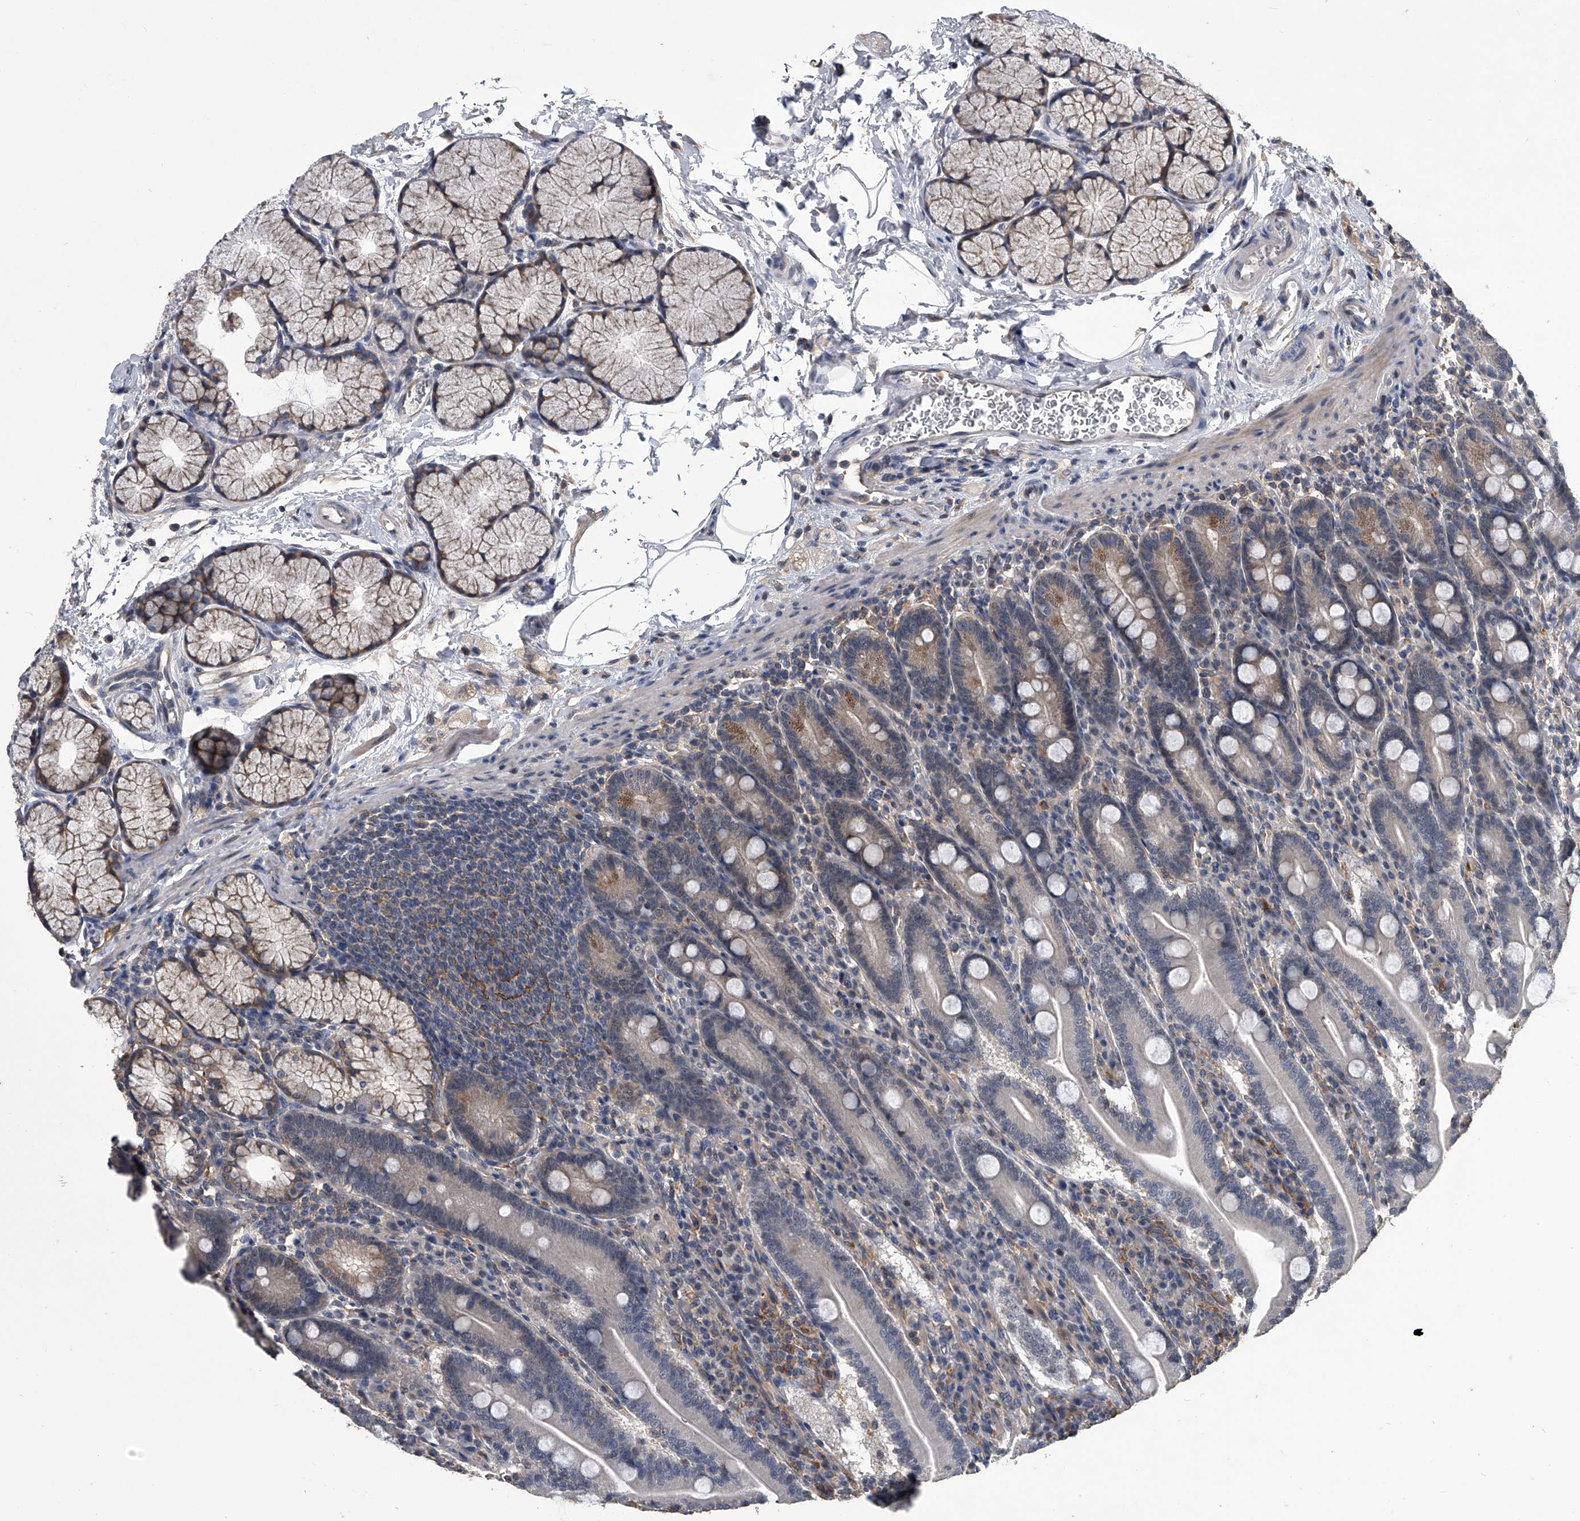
{"staining": {"intensity": "moderate", "quantity": "<25%", "location": "cytoplasmic/membranous"}, "tissue": "duodenum", "cell_type": "Glandular cells", "image_type": "normal", "snomed": [{"axis": "morphology", "description": "Normal tissue, NOS"}, {"axis": "topography", "description": "Duodenum"}], "caption": "Immunohistochemical staining of benign human duodenum exhibits <25% levels of moderate cytoplasmic/membranous protein expression in approximately <25% of glandular cells.", "gene": "MAP4K3", "patient": {"sex": "male", "age": 35}}